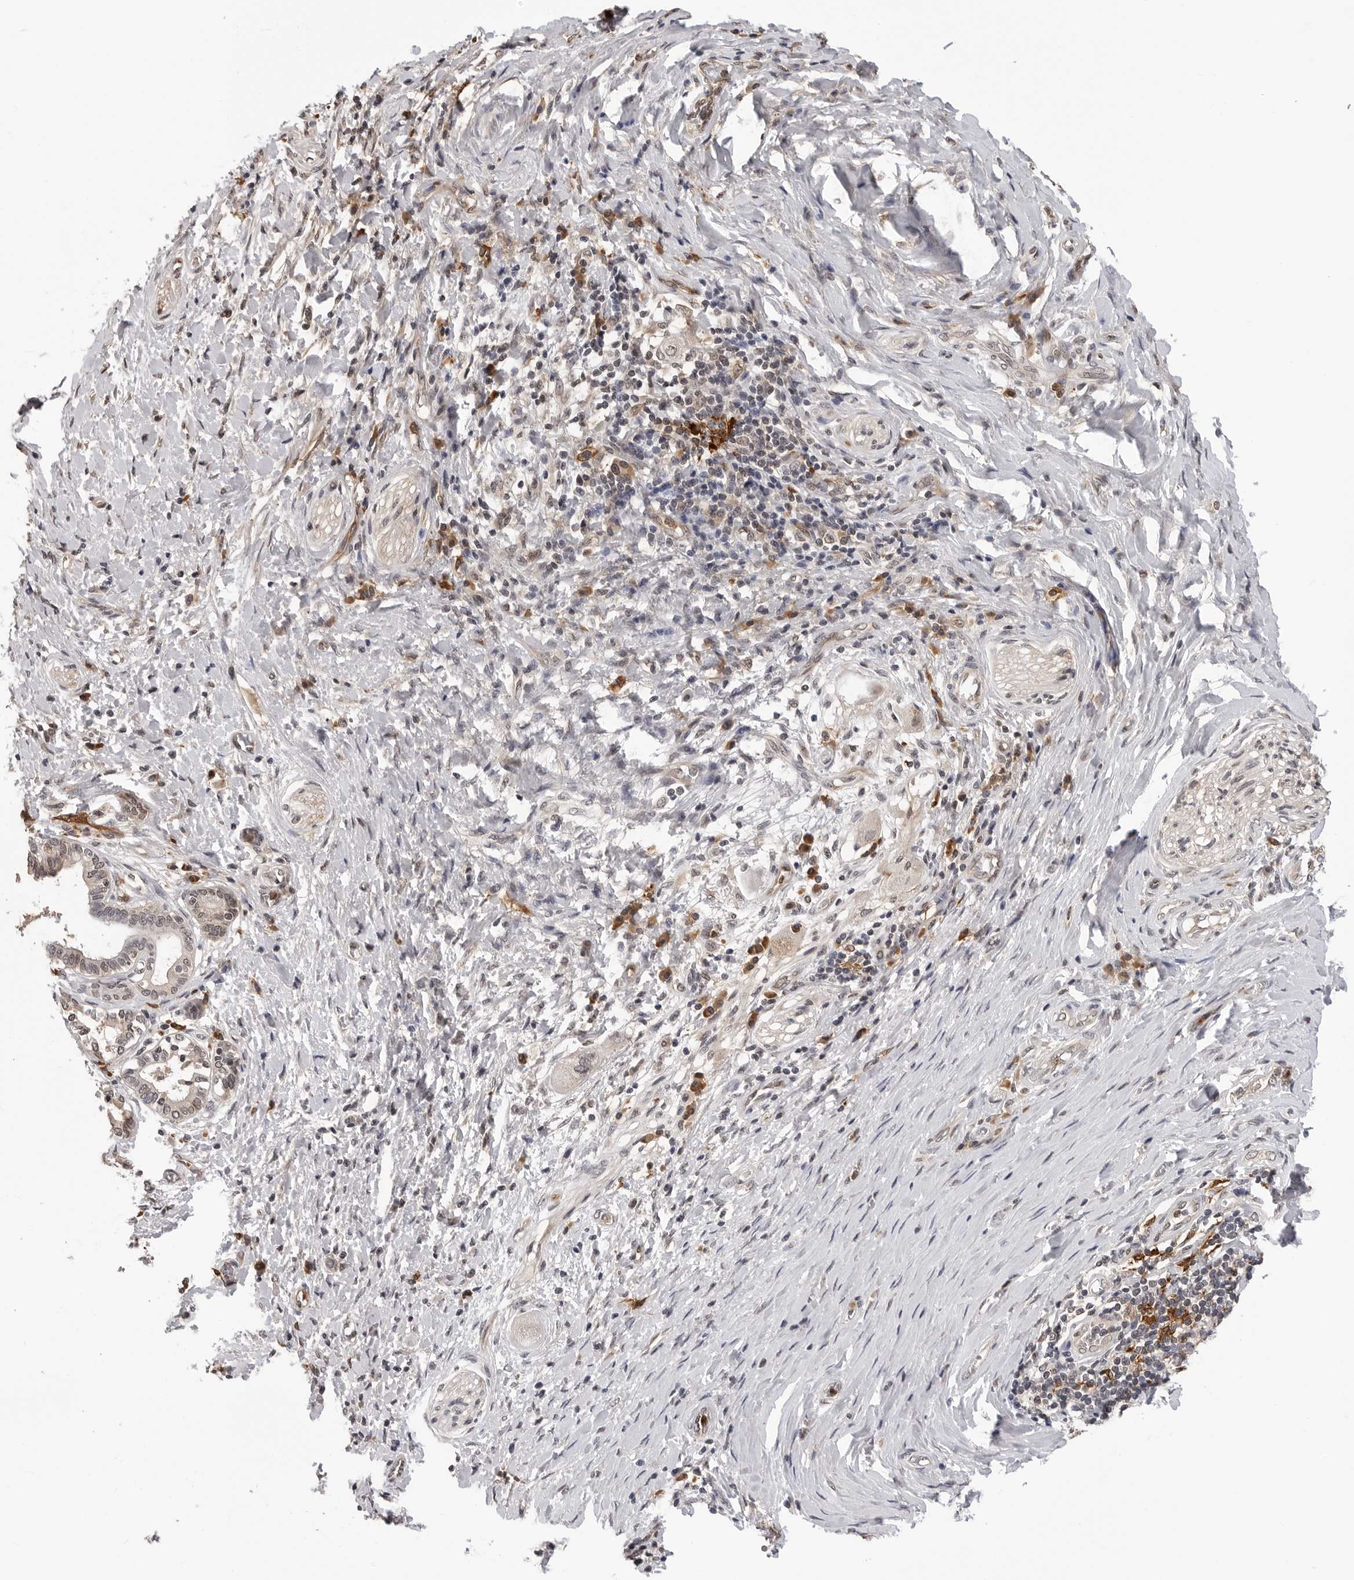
{"staining": {"intensity": "weak", "quantity": "<25%", "location": "nuclear"}, "tissue": "pancreatic cancer", "cell_type": "Tumor cells", "image_type": "cancer", "snomed": [{"axis": "morphology", "description": "Adenocarcinoma, NOS"}, {"axis": "topography", "description": "Pancreas"}], "caption": "Immunohistochemical staining of human pancreatic cancer demonstrates no significant expression in tumor cells.", "gene": "TRMT13", "patient": {"sex": "male", "age": 58}}